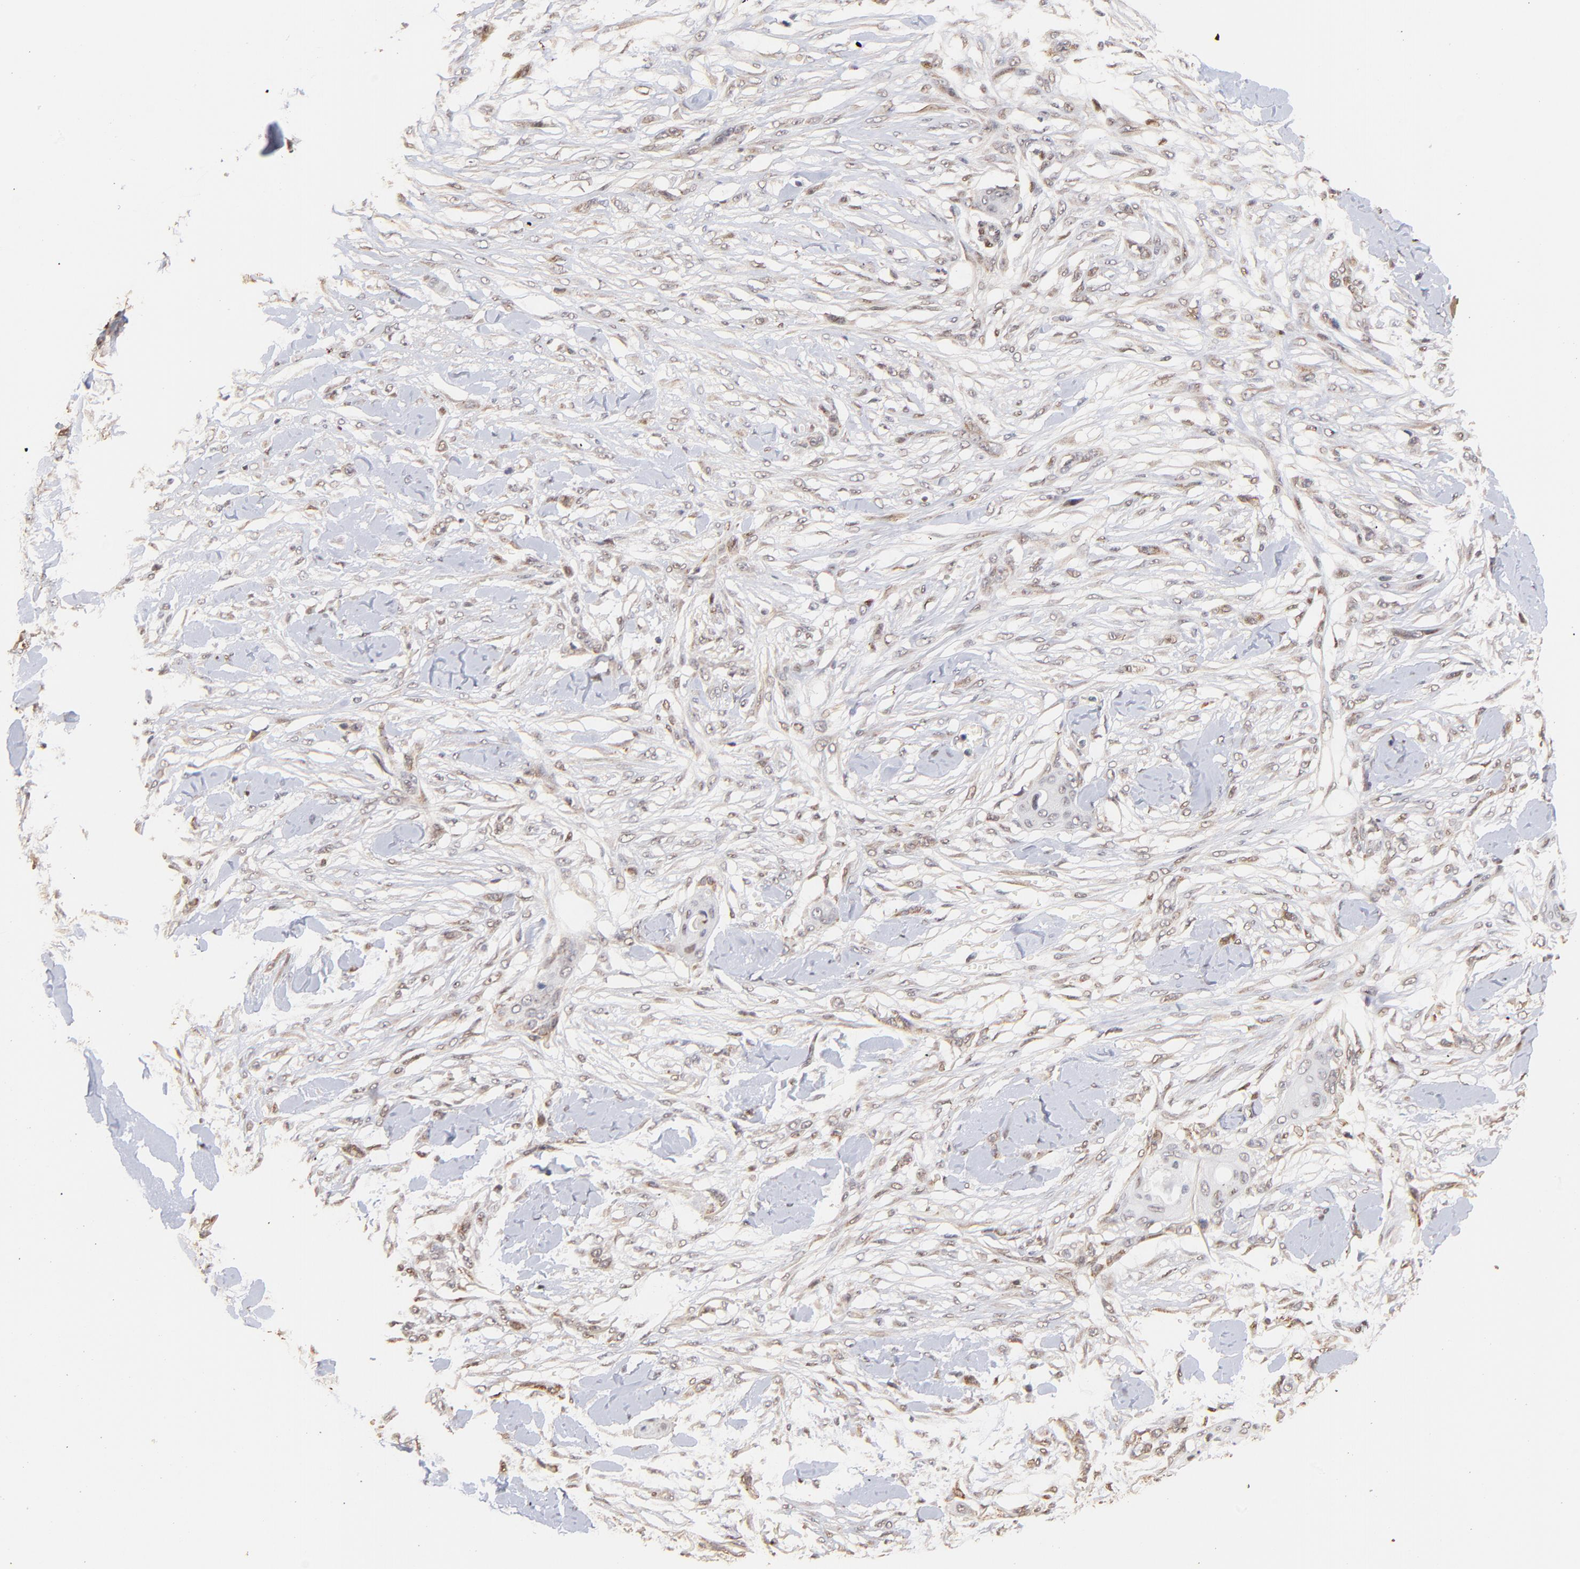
{"staining": {"intensity": "weak", "quantity": "25%-75%", "location": "cytoplasmic/membranous,nuclear"}, "tissue": "skin cancer", "cell_type": "Tumor cells", "image_type": "cancer", "snomed": [{"axis": "morphology", "description": "Squamous cell carcinoma, NOS"}, {"axis": "topography", "description": "Skin"}], "caption": "Immunohistochemistry (IHC) staining of skin squamous cell carcinoma, which demonstrates low levels of weak cytoplasmic/membranous and nuclear expression in about 25%-75% of tumor cells indicating weak cytoplasmic/membranous and nuclear protein expression. The staining was performed using DAB (brown) for protein detection and nuclei were counterstained in hematoxylin (blue).", "gene": "ZFP92", "patient": {"sex": "female", "age": 59}}